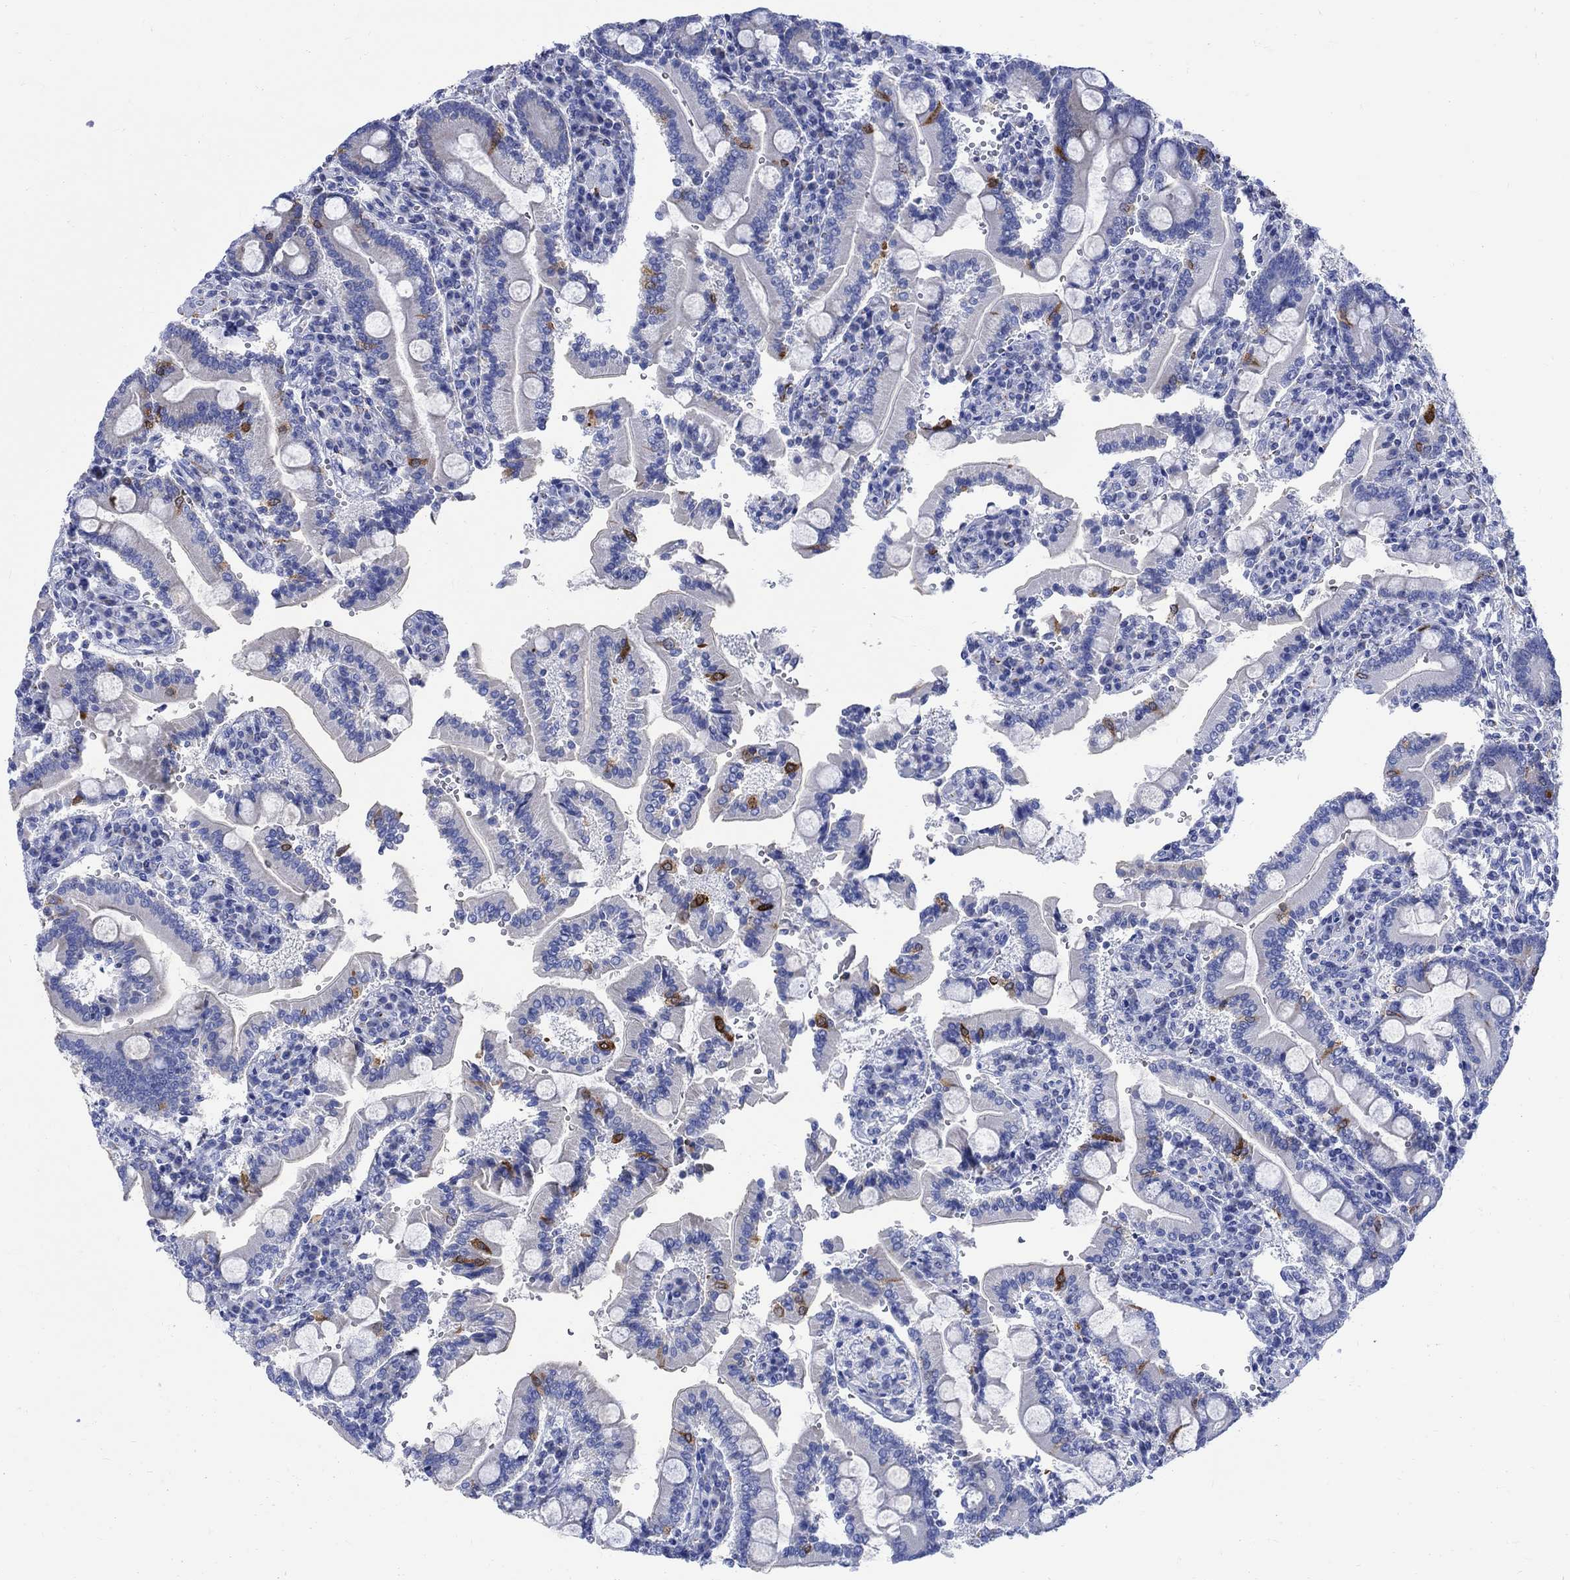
{"staining": {"intensity": "strong", "quantity": "<25%", "location": "cytoplasmic/membranous"}, "tissue": "duodenum", "cell_type": "Glandular cells", "image_type": "normal", "snomed": [{"axis": "morphology", "description": "Normal tissue, NOS"}, {"axis": "topography", "description": "Duodenum"}], "caption": "Immunohistochemistry of unremarkable duodenum reveals medium levels of strong cytoplasmic/membranous positivity in about <25% of glandular cells.", "gene": "CPLX1", "patient": {"sex": "female", "age": 62}}